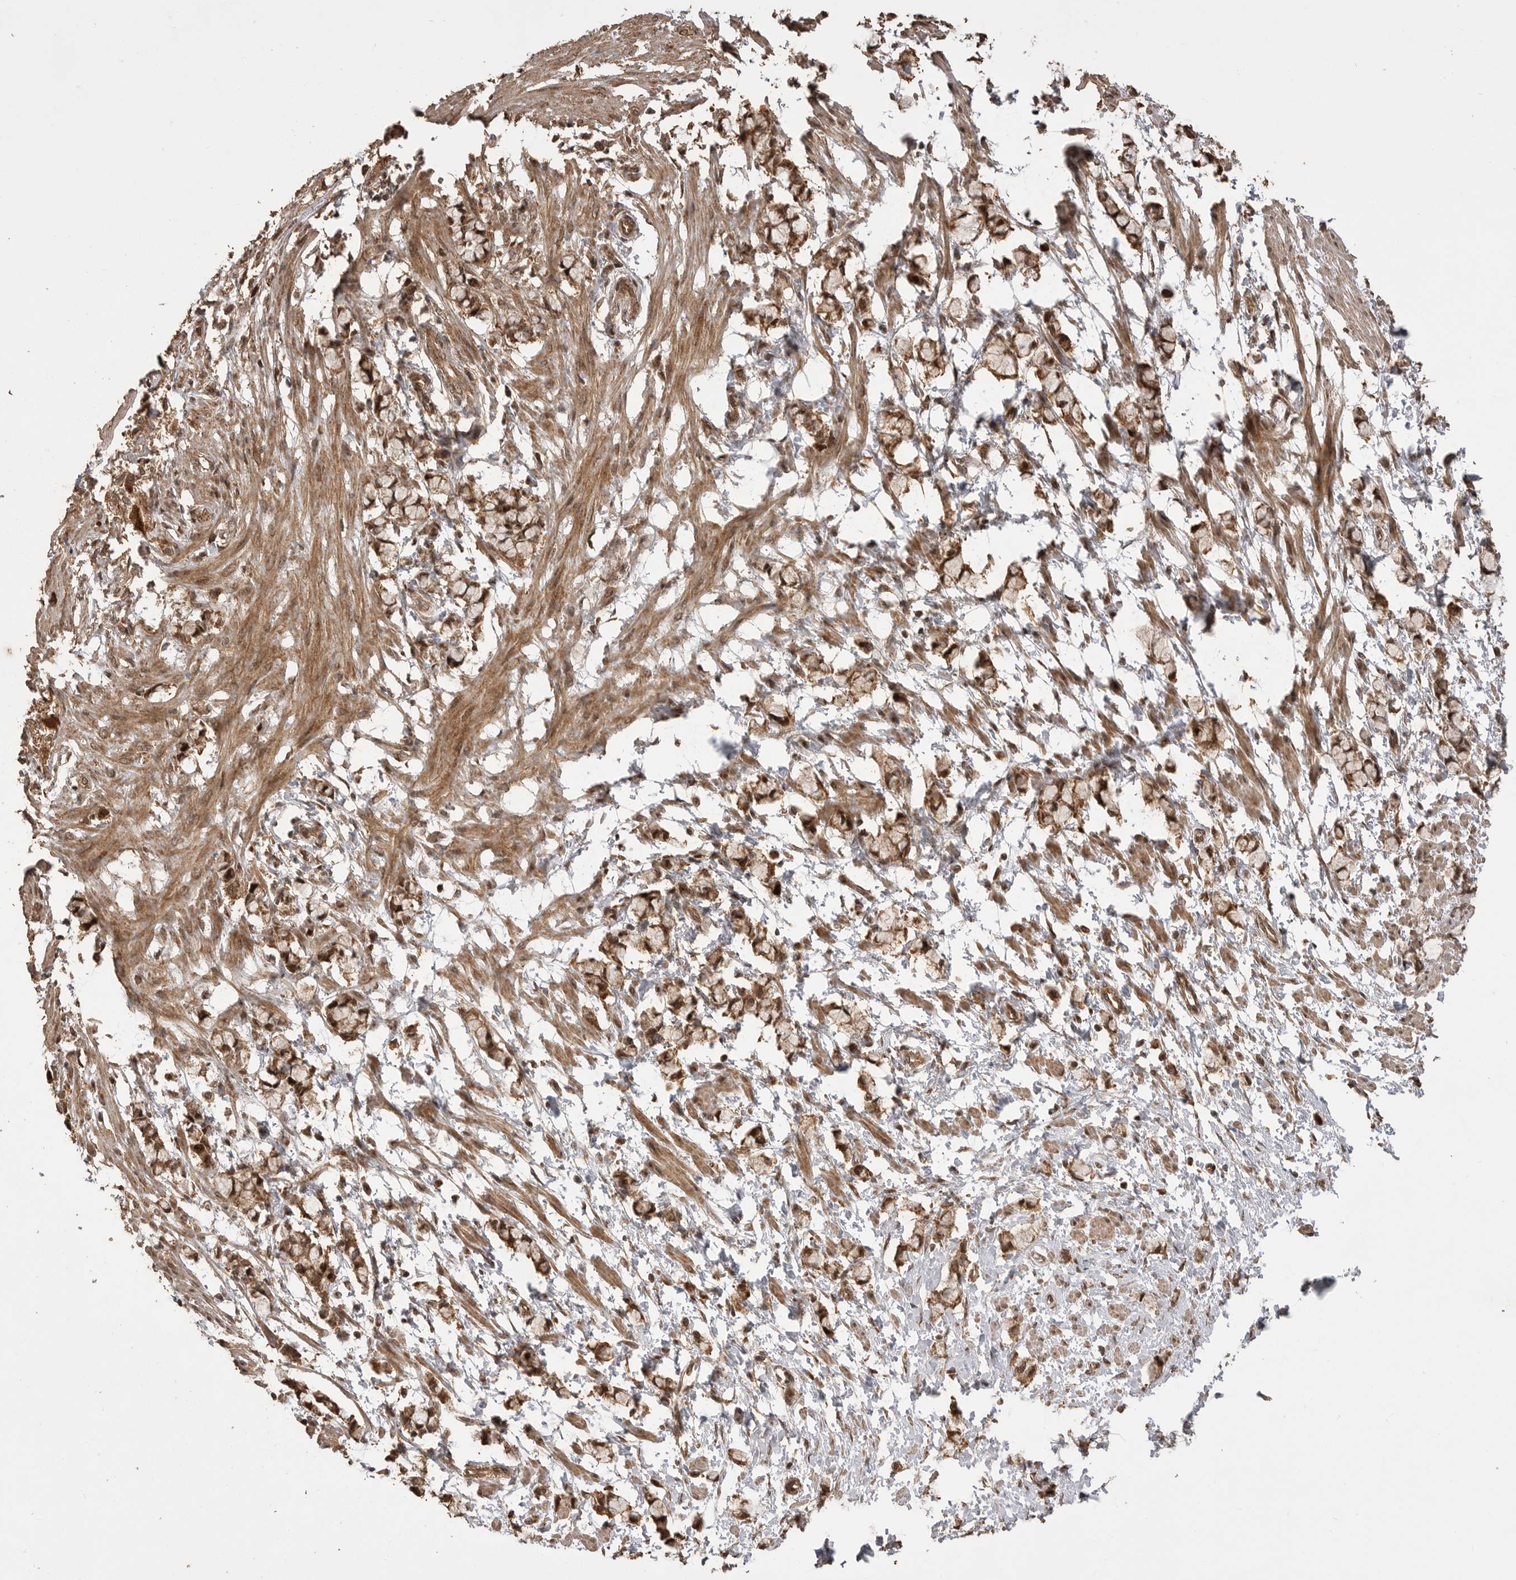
{"staining": {"intensity": "moderate", "quantity": ">75%", "location": "cytoplasmic/membranous,nuclear"}, "tissue": "smooth muscle", "cell_type": "Smooth muscle cells", "image_type": "normal", "snomed": [{"axis": "morphology", "description": "Normal tissue, NOS"}, {"axis": "morphology", "description": "Adenocarcinoma, NOS"}, {"axis": "topography", "description": "Smooth muscle"}, {"axis": "topography", "description": "Colon"}], "caption": "The histopathology image shows immunohistochemical staining of normal smooth muscle. There is moderate cytoplasmic/membranous,nuclear staining is seen in approximately >75% of smooth muscle cells. The staining was performed using DAB (3,3'-diaminobenzidine), with brown indicating positive protein expression. Nuclei are stained blue with hematoxylin.", "gene": "BOC", "patient": {"sex": "male", "age": 14}}